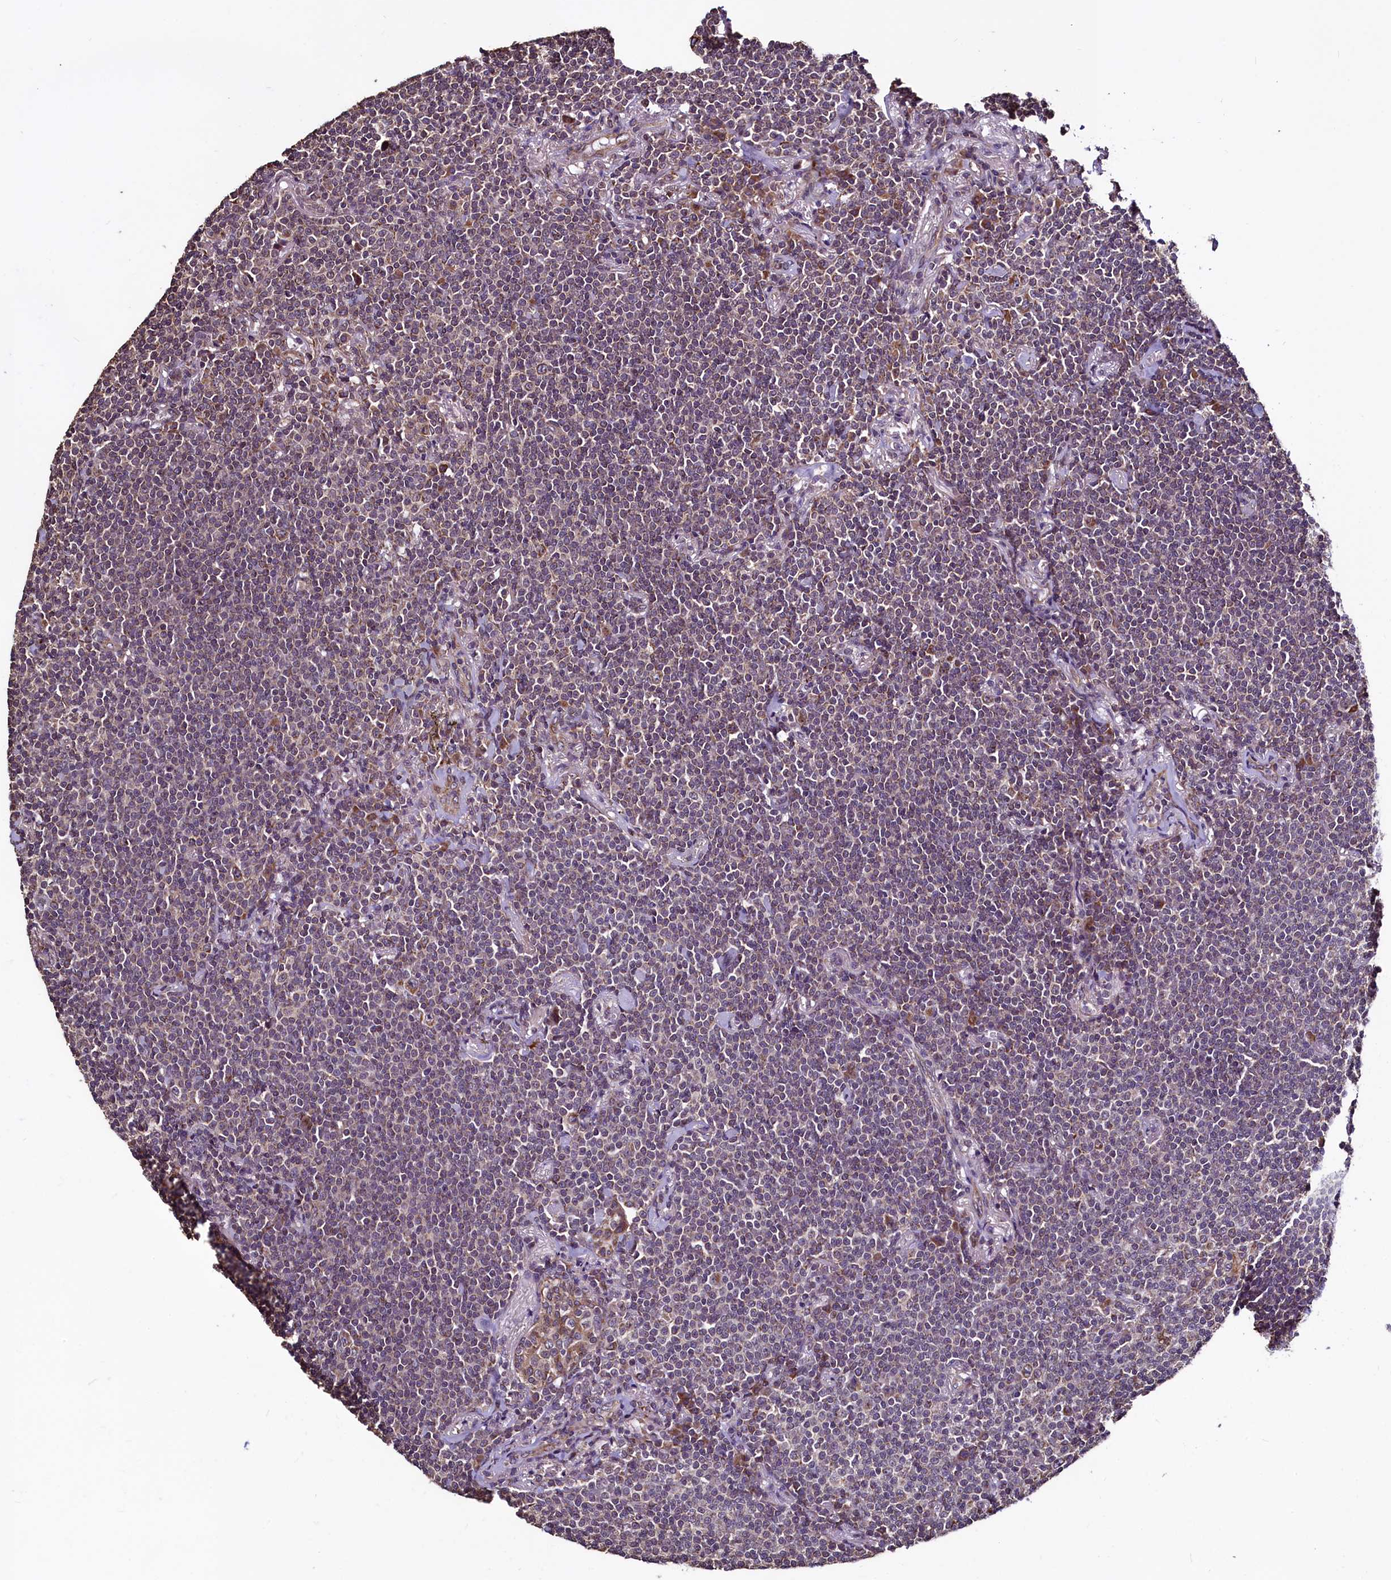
{"staining": {"intensity": "moderate", "quantity": "<25%", "location": "cytoplasmic/membranous"}, "tissue": "lymphoma", "cell_type": "Tumor cells", "image_type": "cancer", "snomed": [{"axis": "morphology", "description": "Malignant lymphoma, non-Hodgkin's type, Low grade"}, {"axis": "topography", "description": "Lung"}], "caption": "The micrograph displays a brown stain indicating the presence of a protein in the cytoplasmic/membranous of tumor cells in lymphoma.", "gene": "RBFA", "patient": {"sex": "female", "age": 71}}